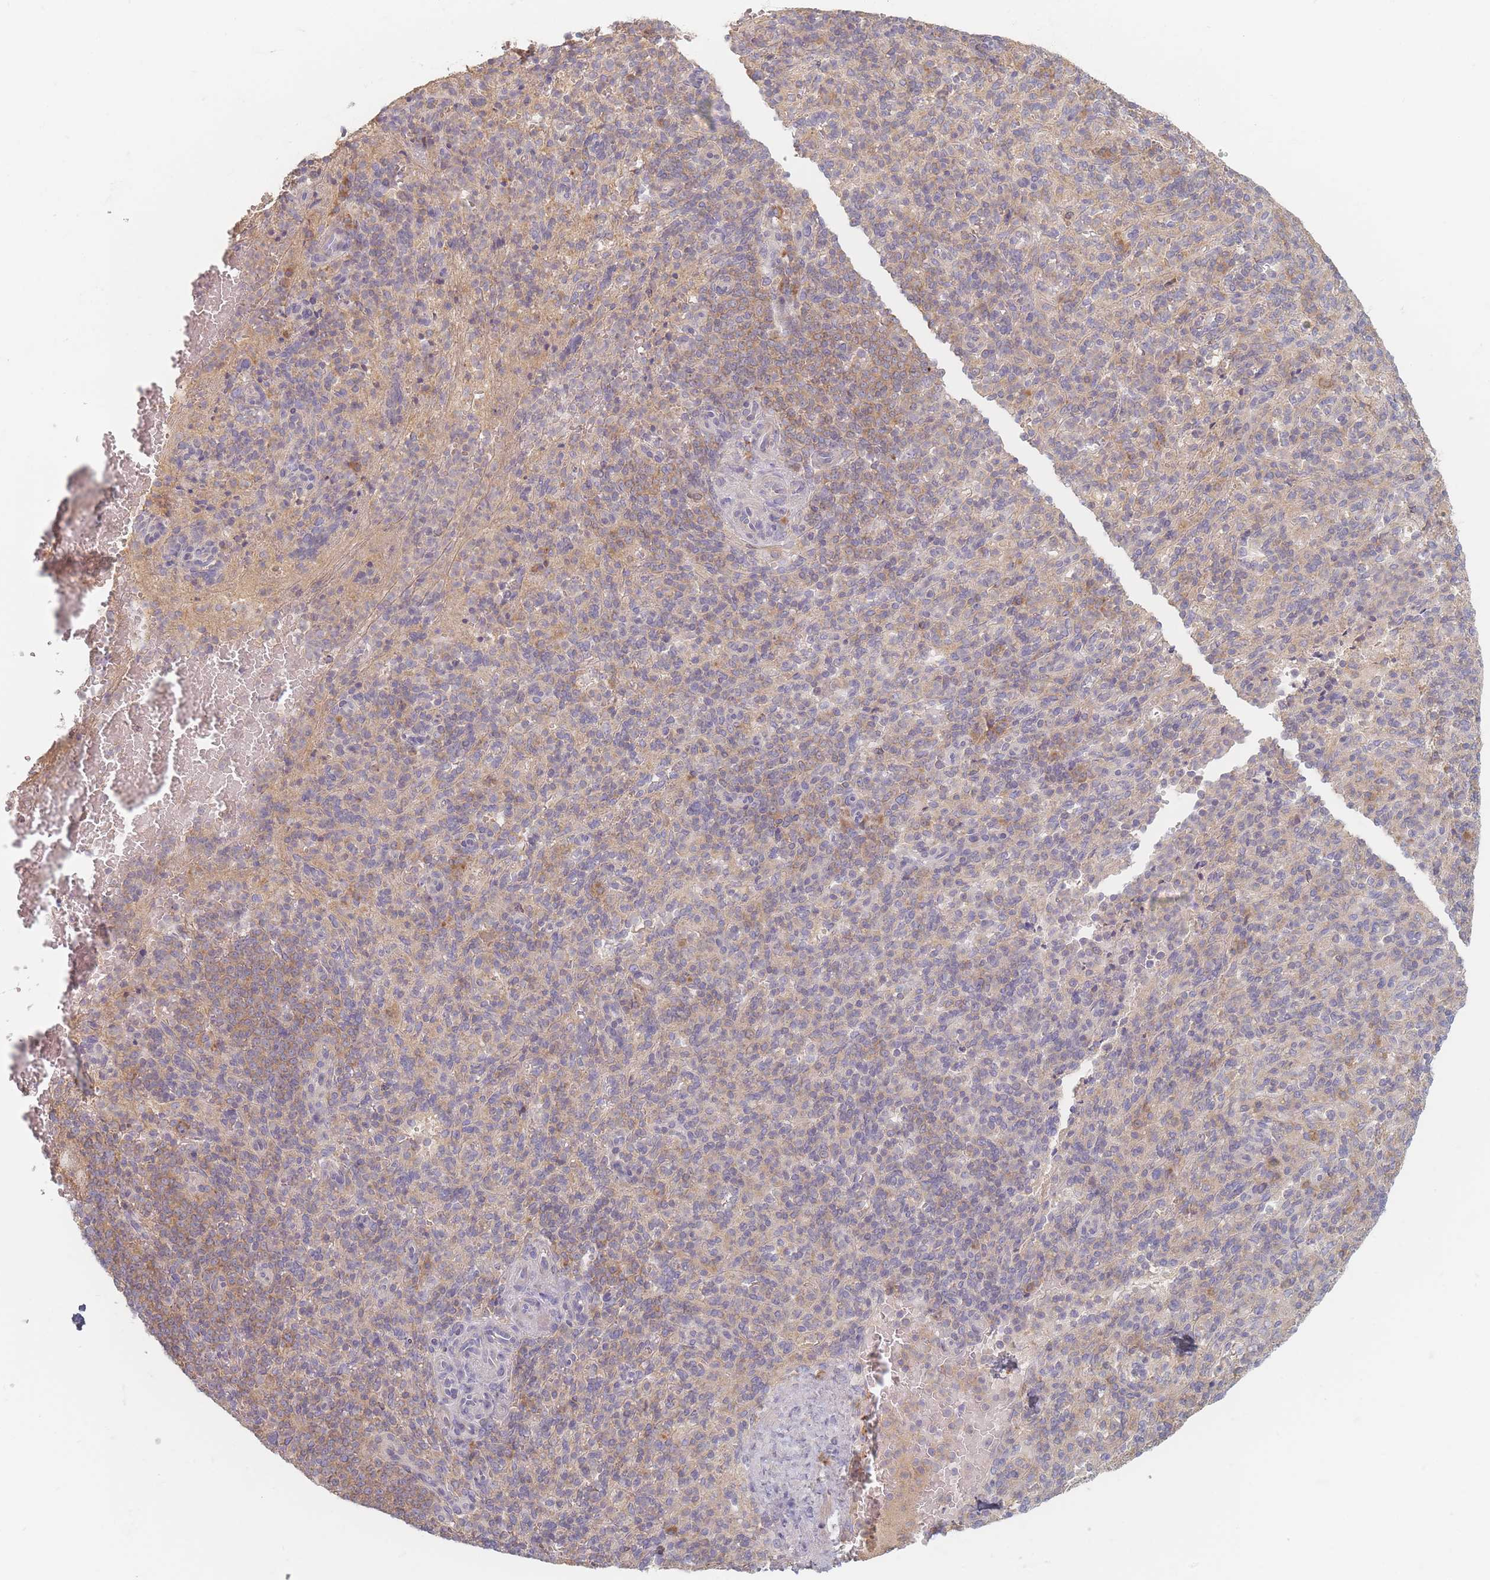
{"staining": {"intensity": "moderate", "quantity": "25%-75%", "location": "cytoplasmic/membranous"}, "tissue": "spleen", "cell_type": "Cells in red pulp", "image_type": "normal", "snomed": [{"axis": "morphology", "description": "Normal tissue, NOS"}, {"axis": "topography", "description": "Spleen"}], "caption": "The immunohistochemical stain shows moderate cytoplasmic/membranous positivity in cells in red pulp of normal spleen. (DAB (3,3'-diaminobenzidine) IHC, brown staining for protein, blue staining for nuclei).", "gene": "SLC35F3", "patient": {"sex": "female", "age": 74}}